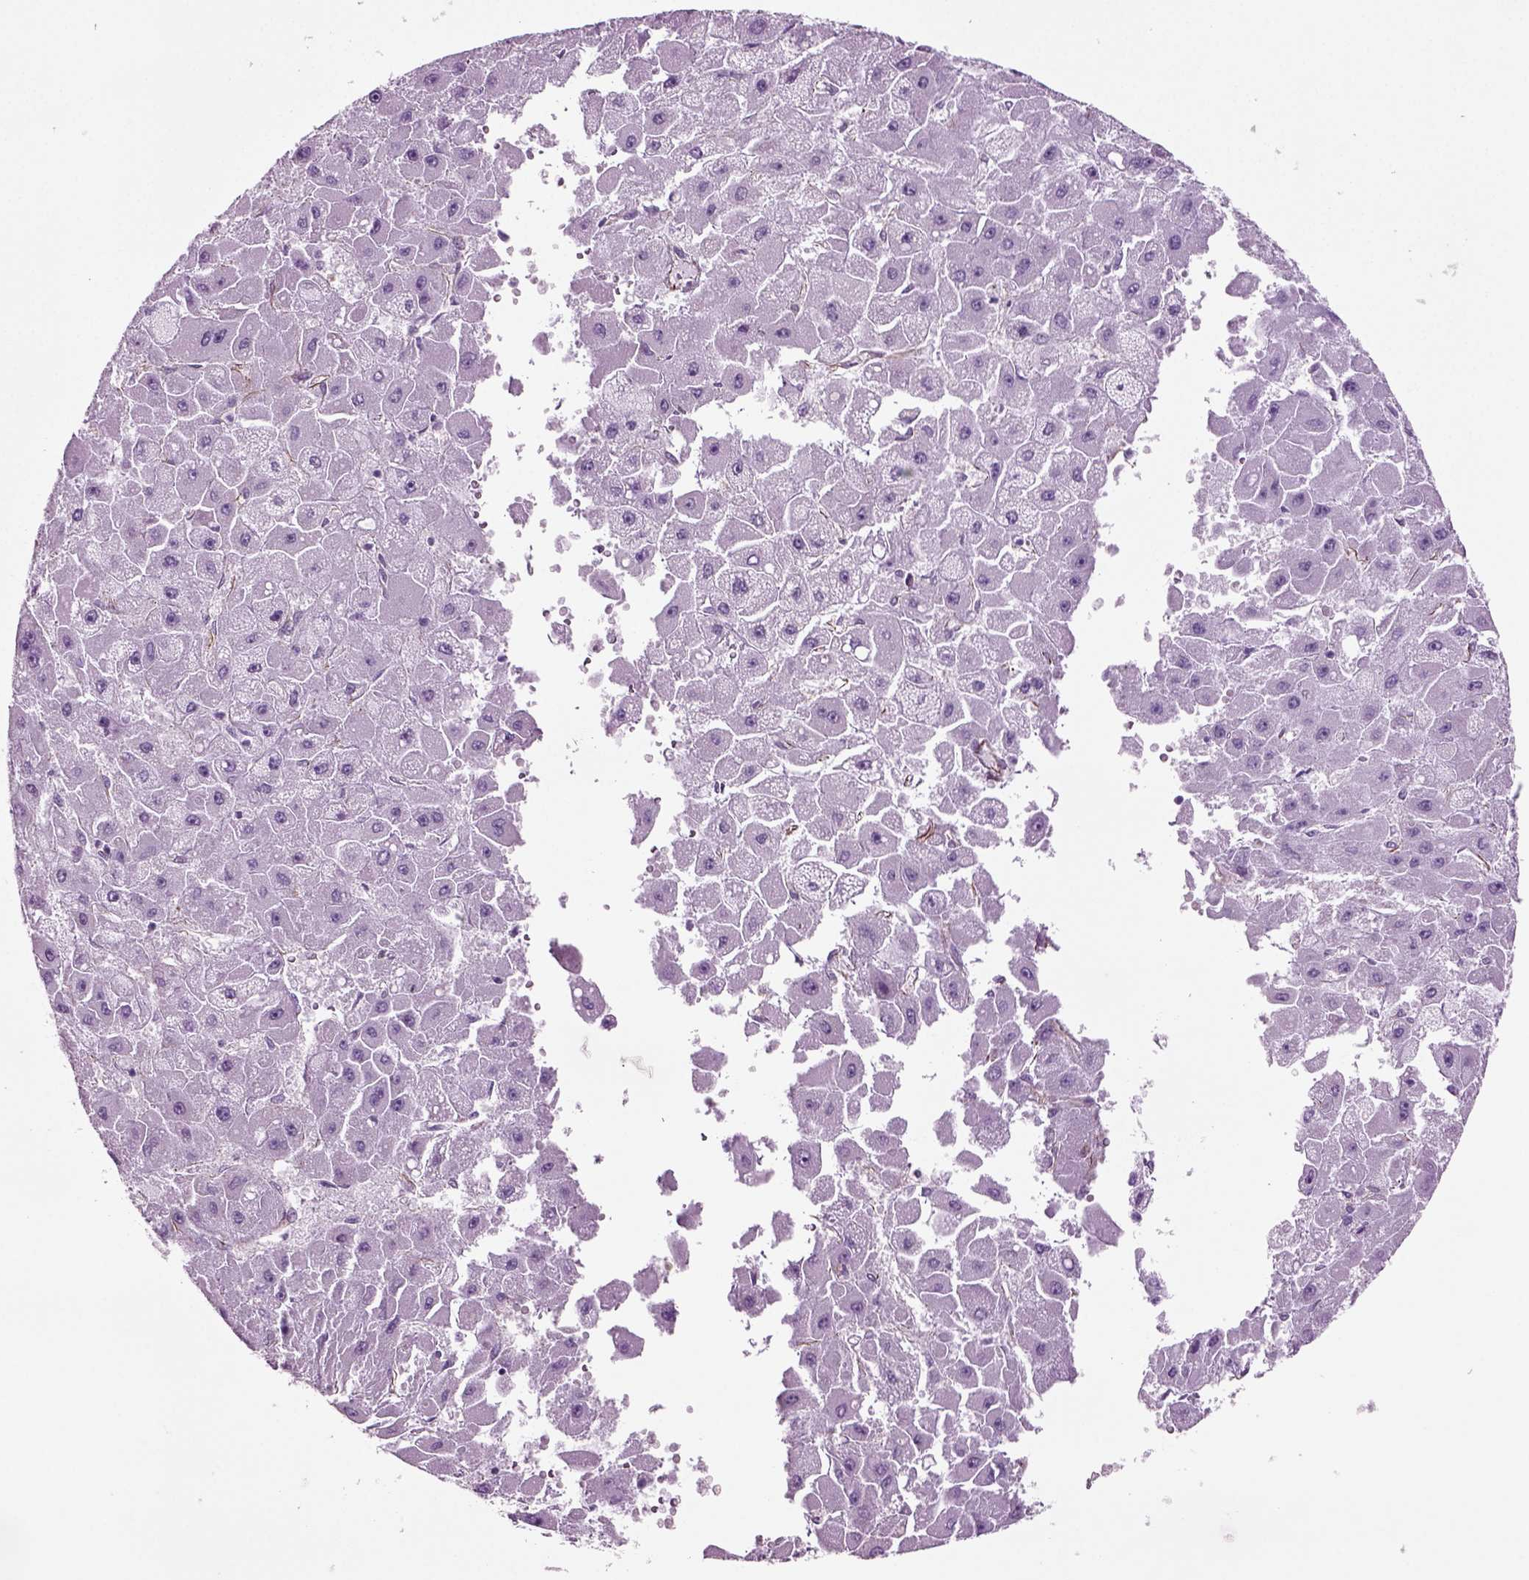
{"staining": {"intensity": "negative", "quantity": "none", "location": "none"}, "tissue": "liver cancer", "cell_type": "Tumor cells", "image_type": "cancer", "snomed": [{"axis": "morphology", "description": "Carcinoma, Hepatocellular, NOS"}, {"axis": "topography", "description": "Liver"}], "caption": "A high-resolution histopathology image shows immunohistochemistry staining of liver hepatocellular carcinoma, which demonstrates no significant positivity in tumor cells.", "gene": "ACER3", "patient": {"sex": "female", "age": 25}}